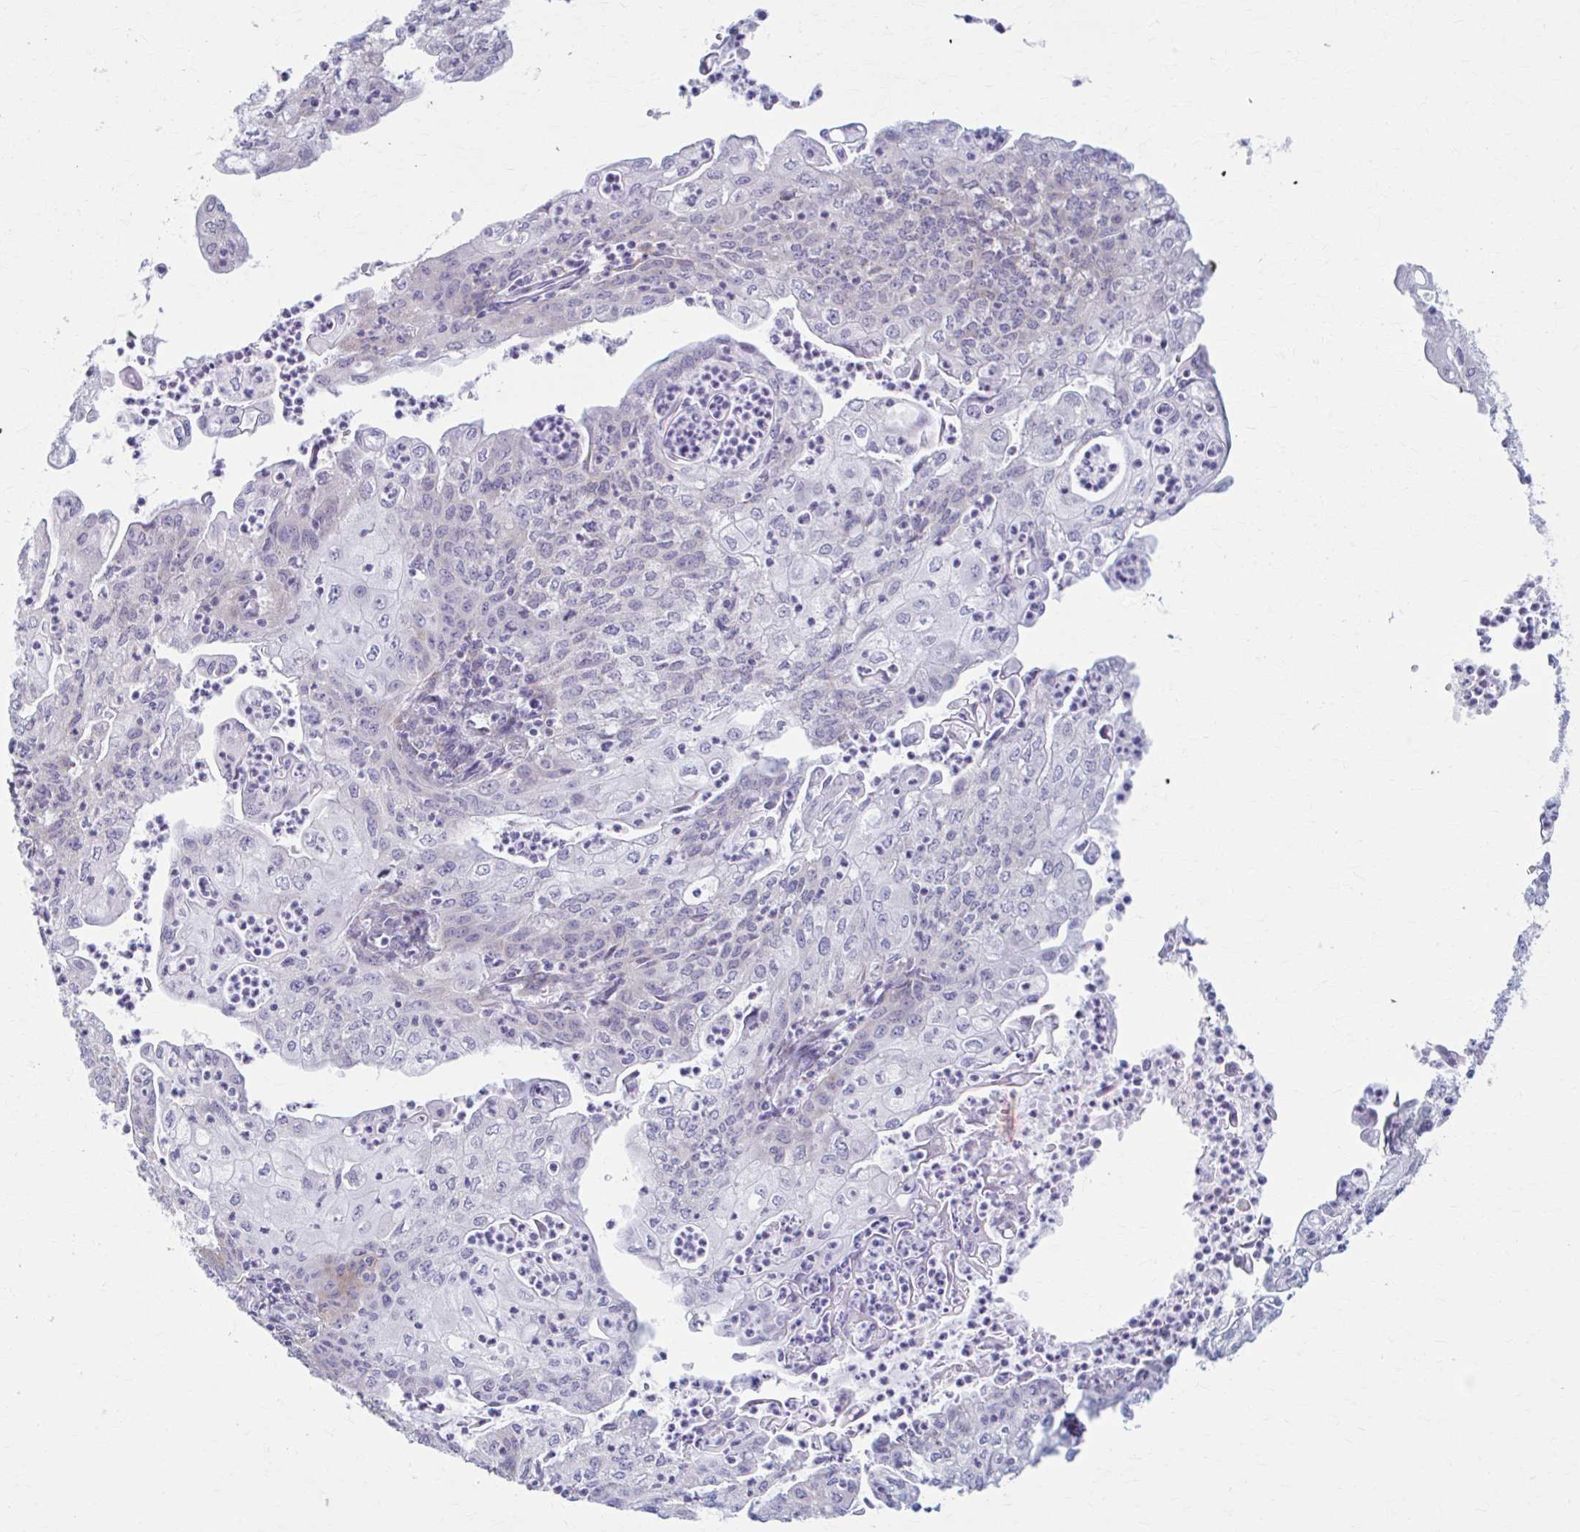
{"staining": {"intensity": "weak", "quantity": "25%-75%", "location": "cytoplasmic/membranous"}, "tissue": "endometrial cancer", "cell_type": "Tumor cells", "image_type": "cancer", "snomed": [{"axis": "morphology", "description": "Adenocarcinoma, NOS"}, {"axis": "topography", "description": "Endometrium"}], "caption": "Tumor cells display low levels of weak cytoplasmic/membranous expression in approximately 25%-75% of cells in endometrial cancer (adenocarcinoma).", "gene": "PRKRA", "patient": {"sex": "female", "age": 61}}